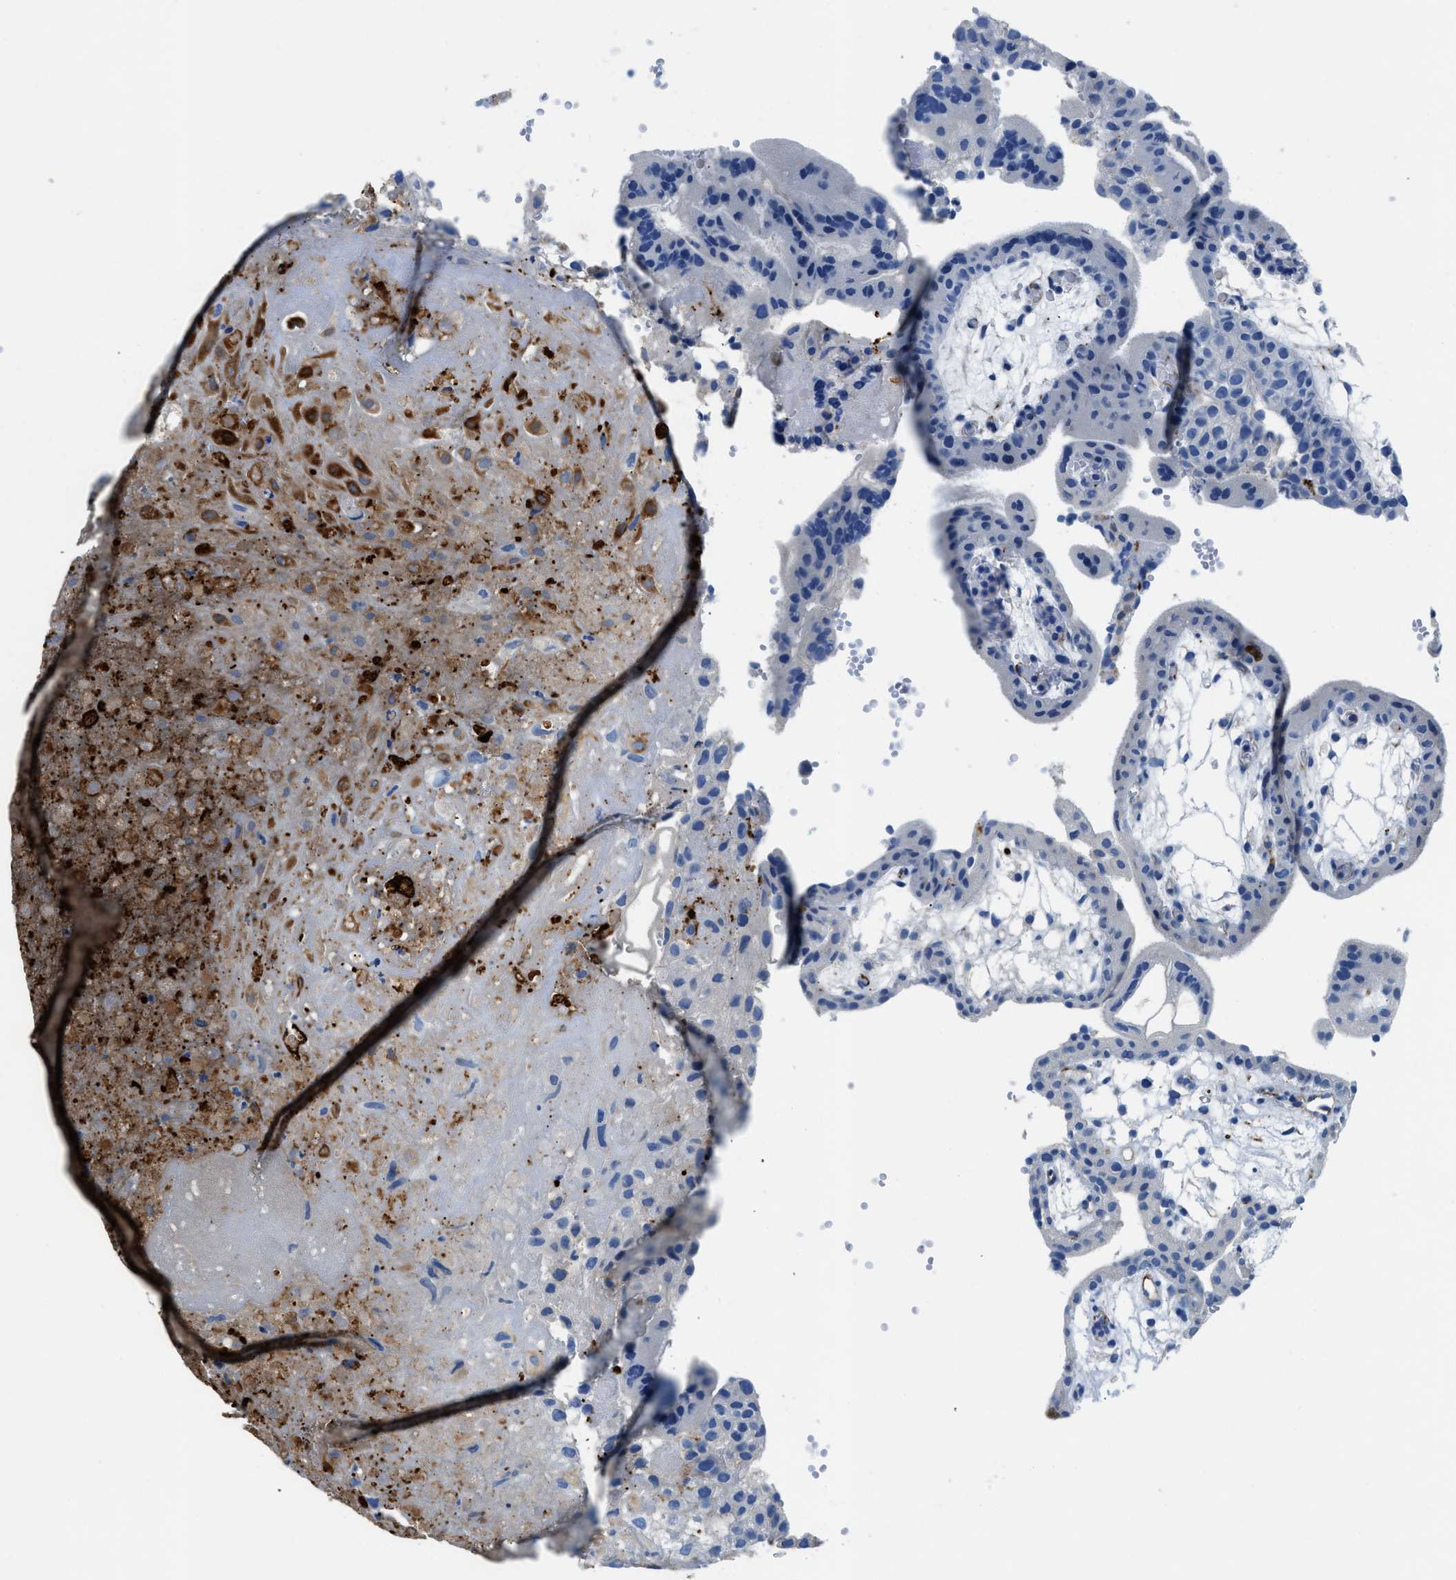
{"staining": {"intensity": "strong", "quantity": "<25%", "location": "cytoplasmic/membranous"}, "tissue": "placenta", "cell_type": "Decidual cells", "image_type": "normal", "snomed": [{"axis": "morphology", "description": "Normal tissue, NOS"}, {"axis": "topography", "description": "Placenta"}], "caption": "Strong cytoplasmic/membranous protein expression is appreciated in about <25% of decidual cells in placenta.", "gene": "XCR1", "patient": {"sex": "female", "age": 18}}